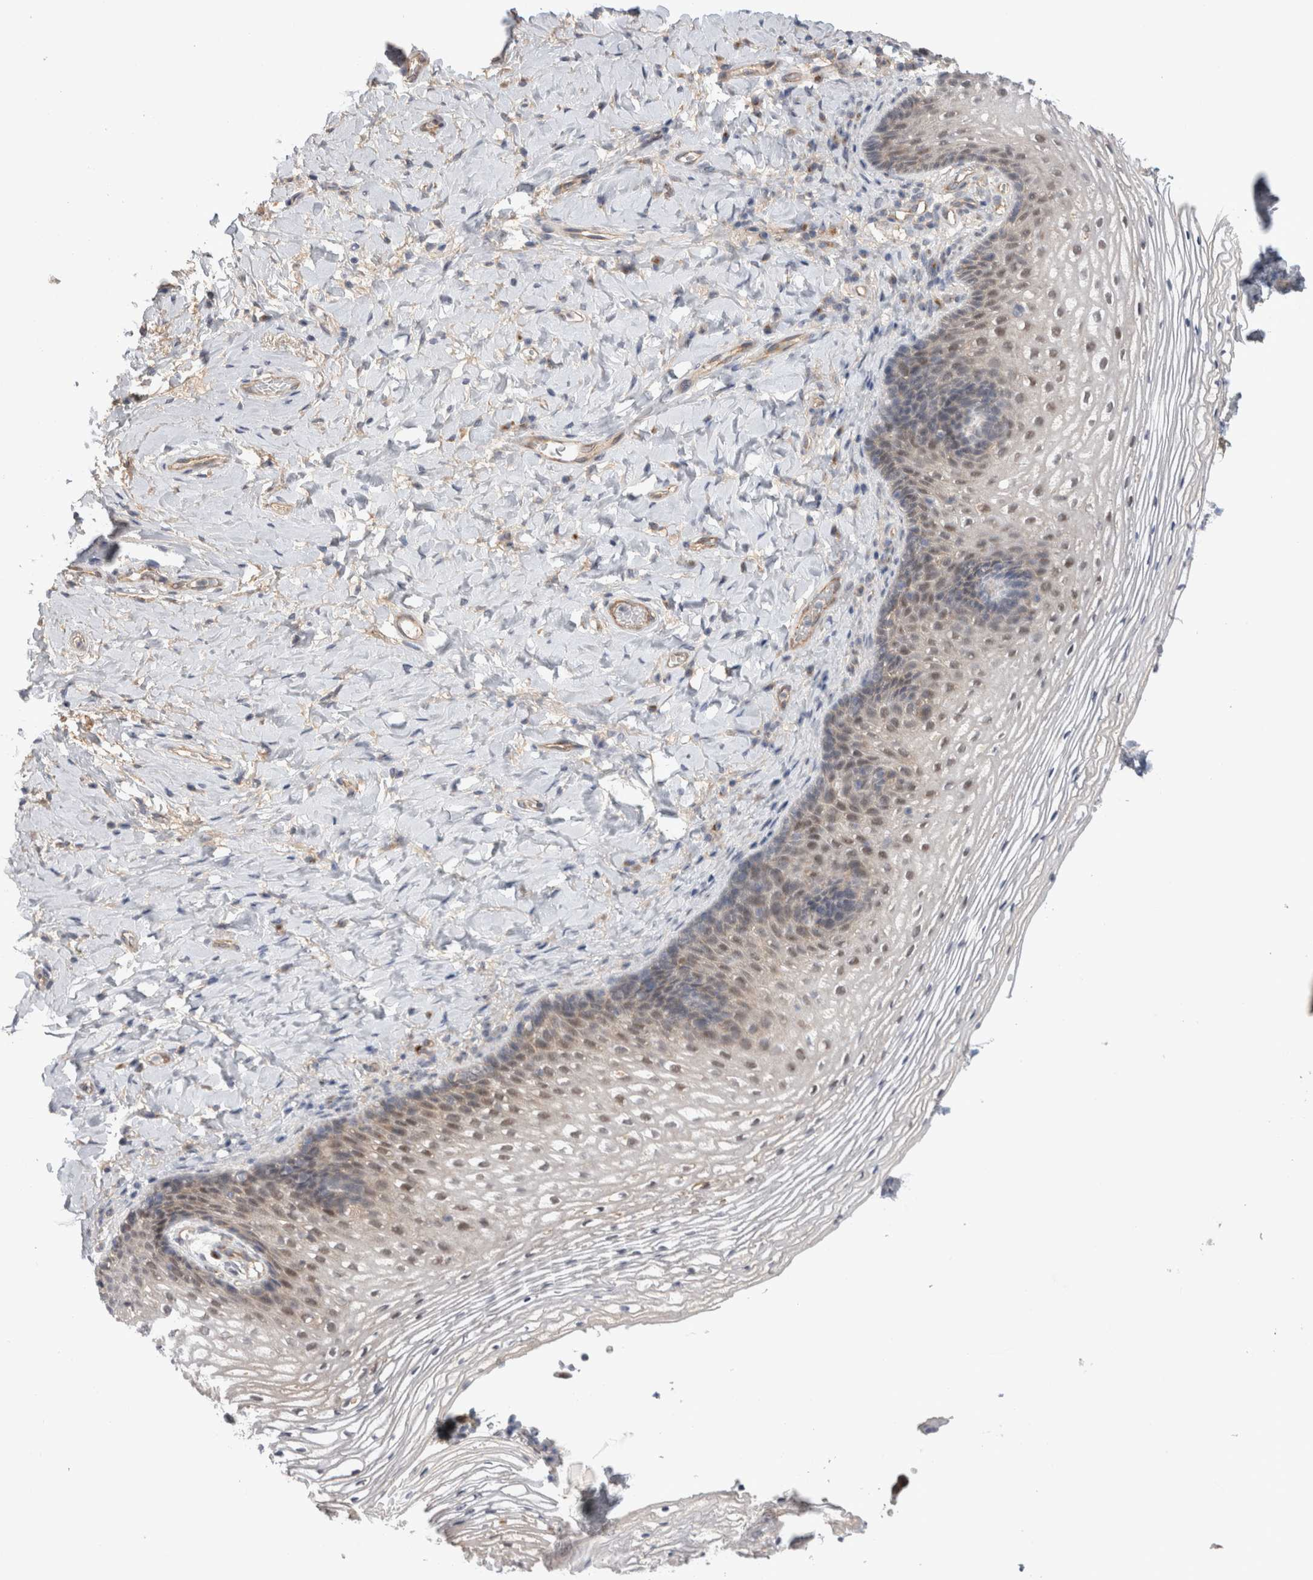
{"staining": {"intensity": "moderate", "quantity": "25%-75%", "location": "nuclear"}, "tissue": "vagina", "cell_type": "Squamous epithelial cells", "image_type": "normal", "snomed": [{"axis": "morphology", "description": "Normal tissue, NOS"}, {"axis": "topography", "description": "Vagina"}], "caption": "Normal vagina displays moderate nuclear staining in about 25%-75% of squamous epithelial cells, visualized by immunohistochemistry. Nuclei are stained in blue.", "gene": "TAFA5", "patient": {"sex": "female", "age": 60}}